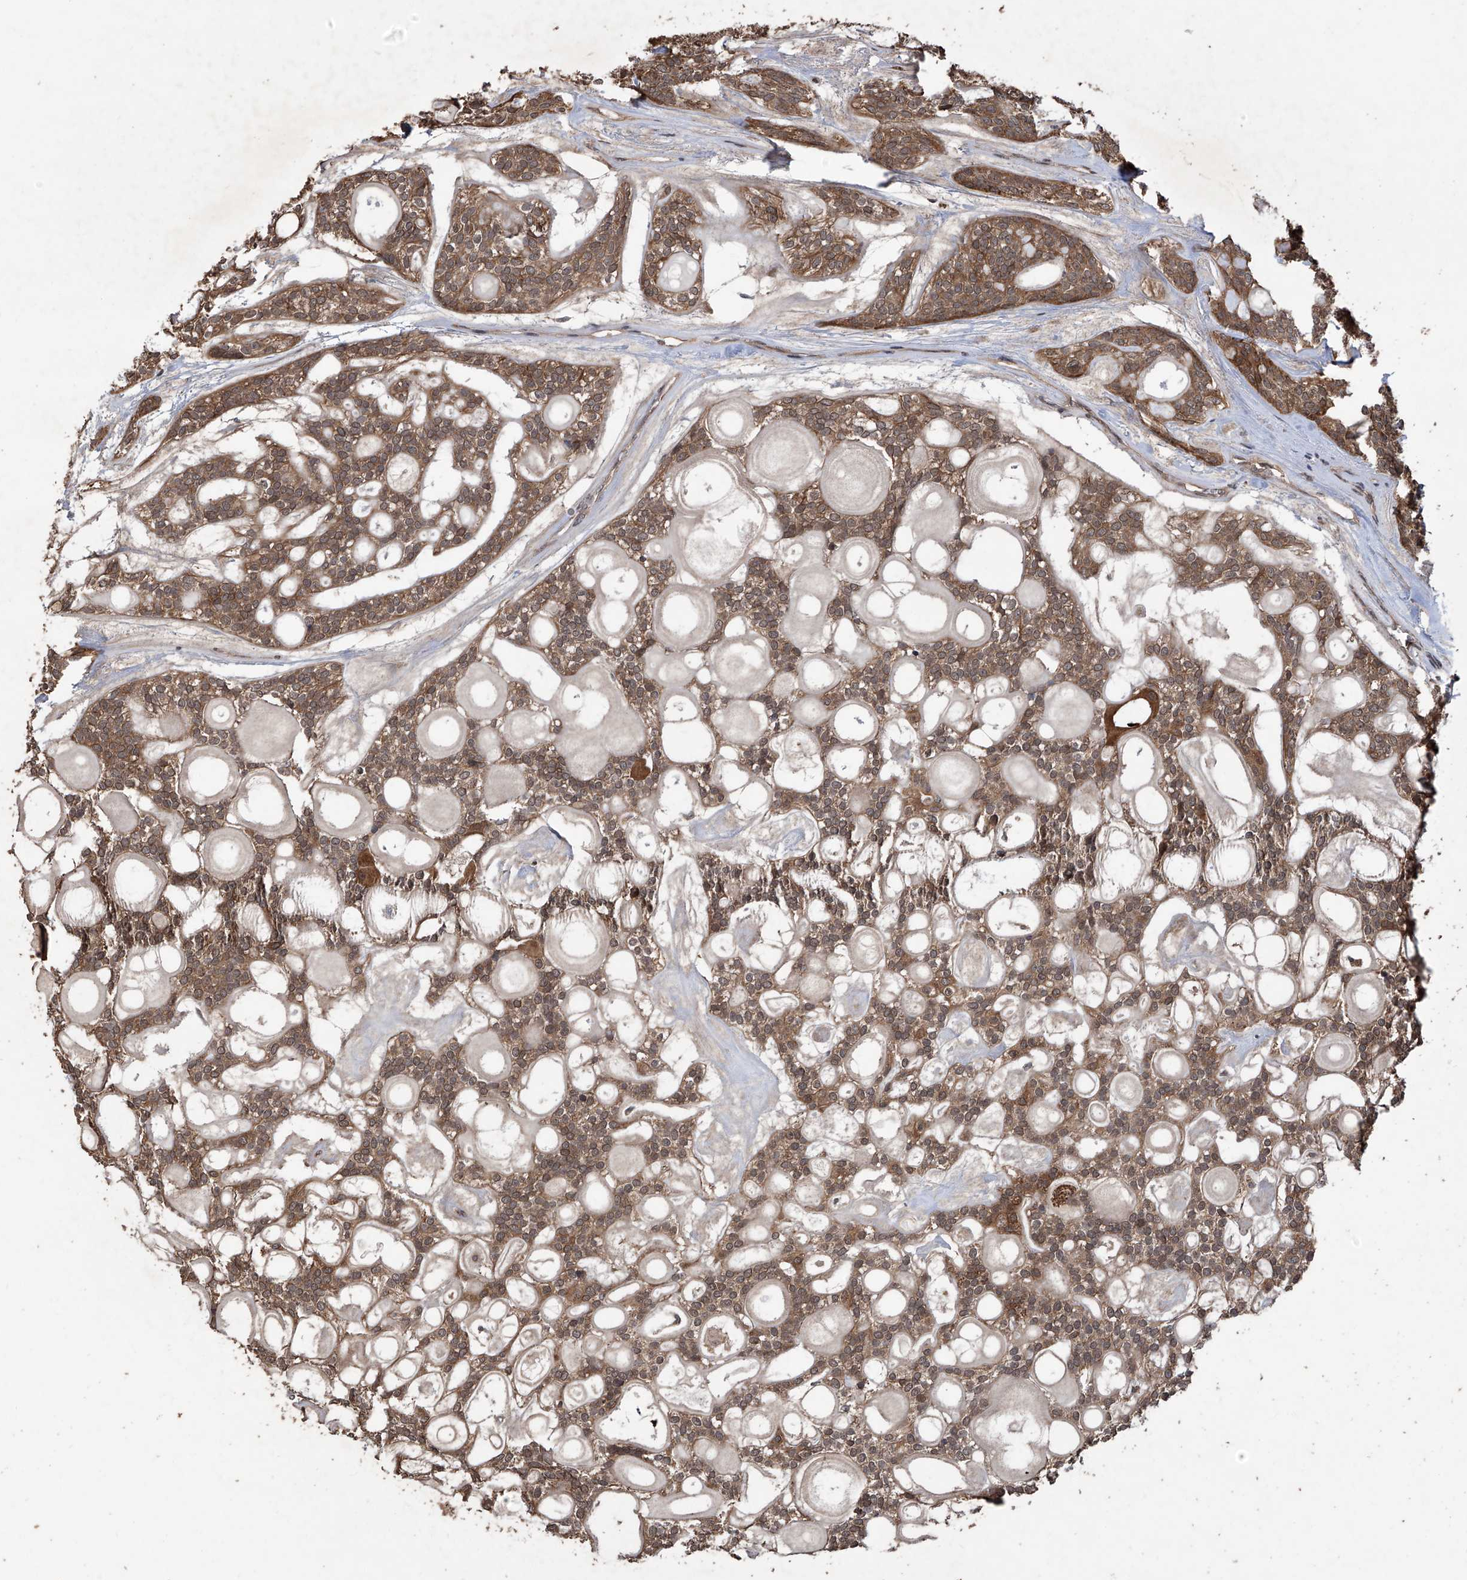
{"staining": {"intensity": "moderate", "quantity": ">75%", "location": "cytoplasmic/membranous"}, "tissue": "head and neck cancer", "cell_type": "Tumor cells", "image_type": "cancer", "snomed": [{"axis": "morphology", "description": "Adenocarcinoma, NOS"}, {"axis": "topography", "description": "Head-Neck"}], "caption": "Adenocarcinoma (head and neck) stained with DAB IHC exhibits medium levels of moderate cytoplasmic/membranous expression in approximately >75% of tumor cells.", "gene": "LYSMD4", "patient": {"sex": "male", "age": 66}}